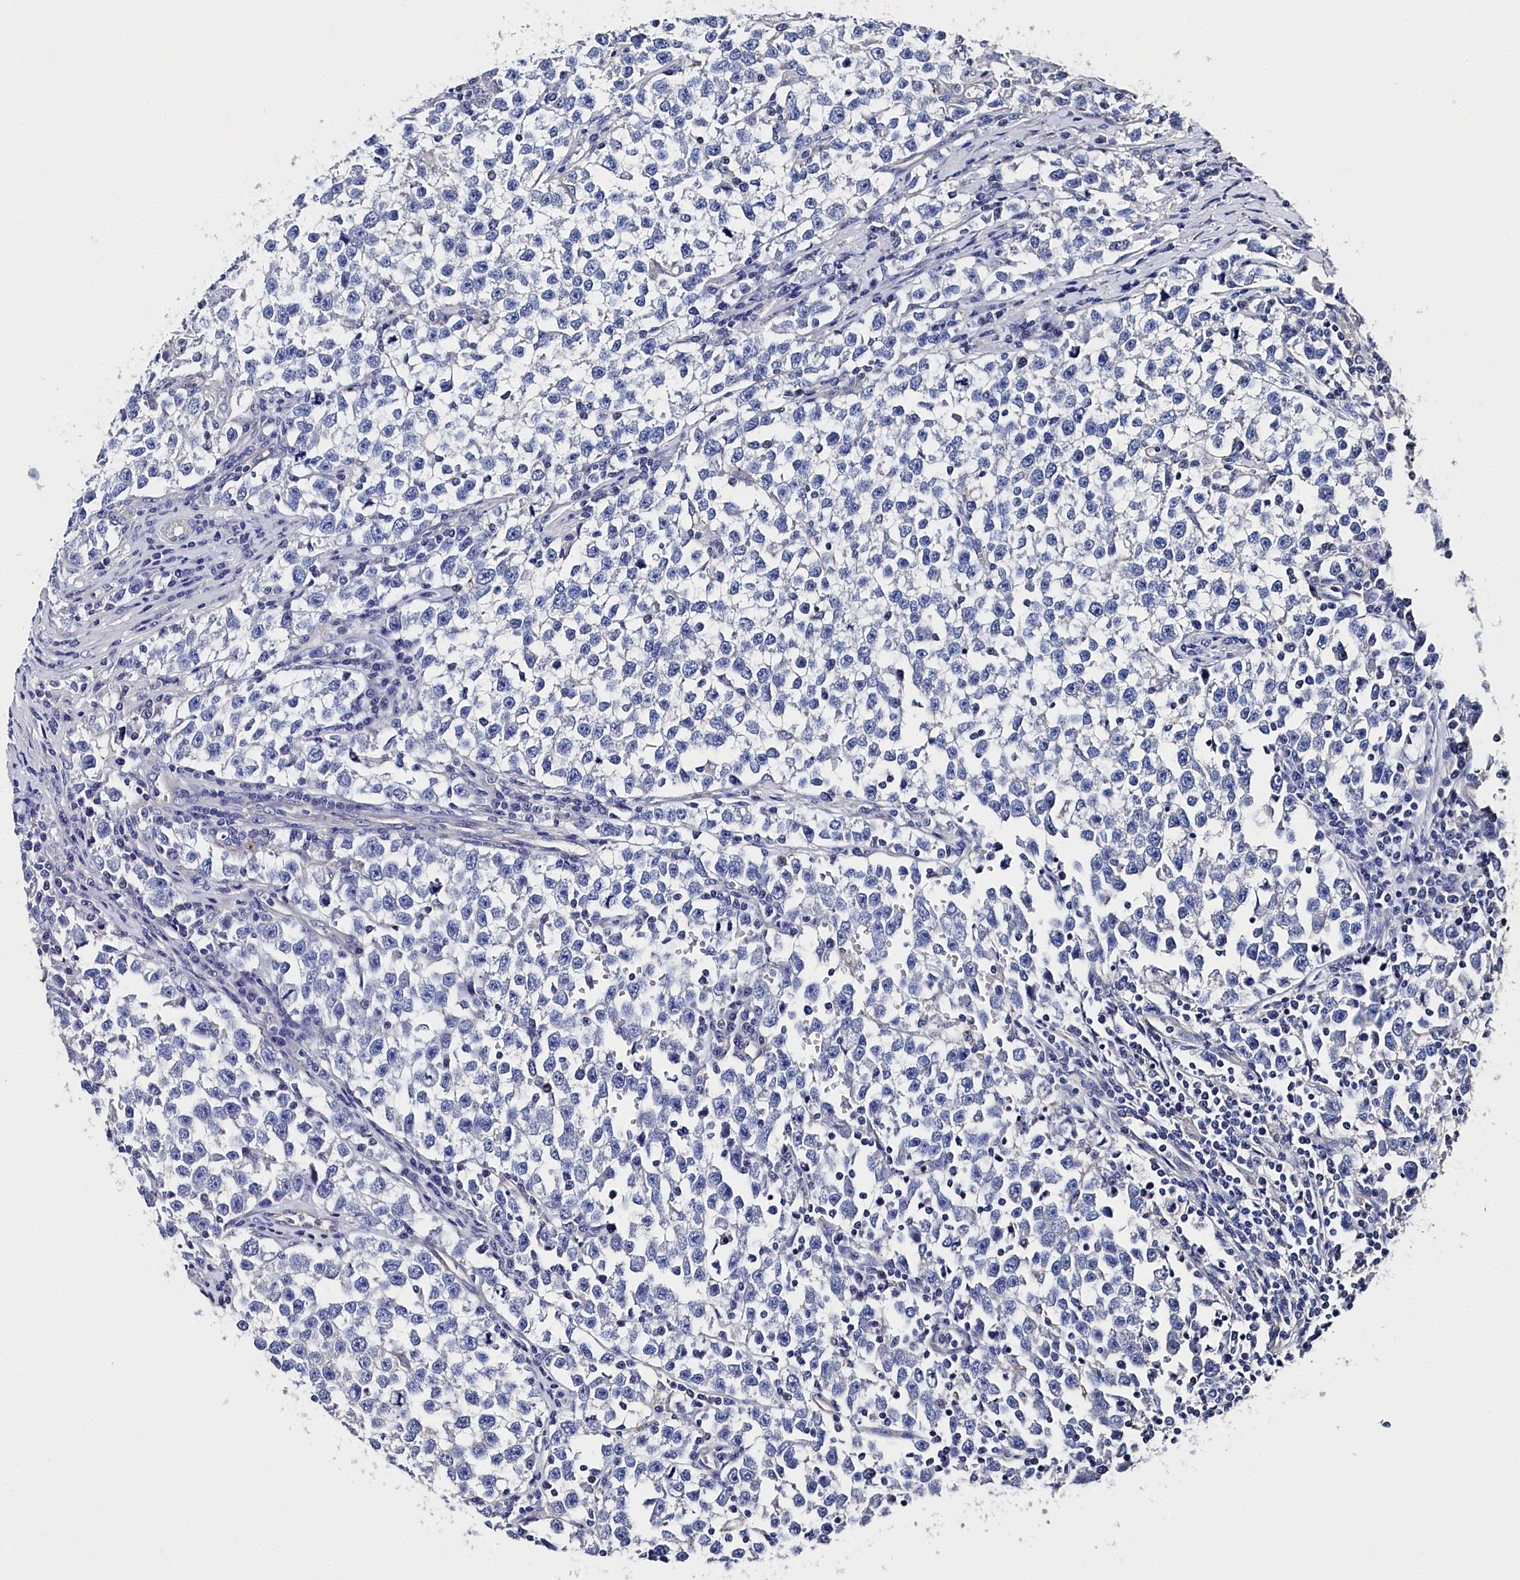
{"staining": {"intensity": "negative", "quantity": "none", "location": "none"}, "tissue": "testis cancer", "cell_type": "Tumor cells", "image_type": "cancer", "snomed": [{"axis": "morphology", "description": "Normal tissue, NOS"}, {"axis": "morphology", "description": "Seminoma, NOS"}, {"axis": "topography", "description": "Testis"}], "caption": "Immunohistochemistry (IHC) histopathology image of testis cancer stained for a protein (brown), which shows no positivity in tumor cells.", "gene": "BHMT", "patient": {"sex": "male", "age": 43}}